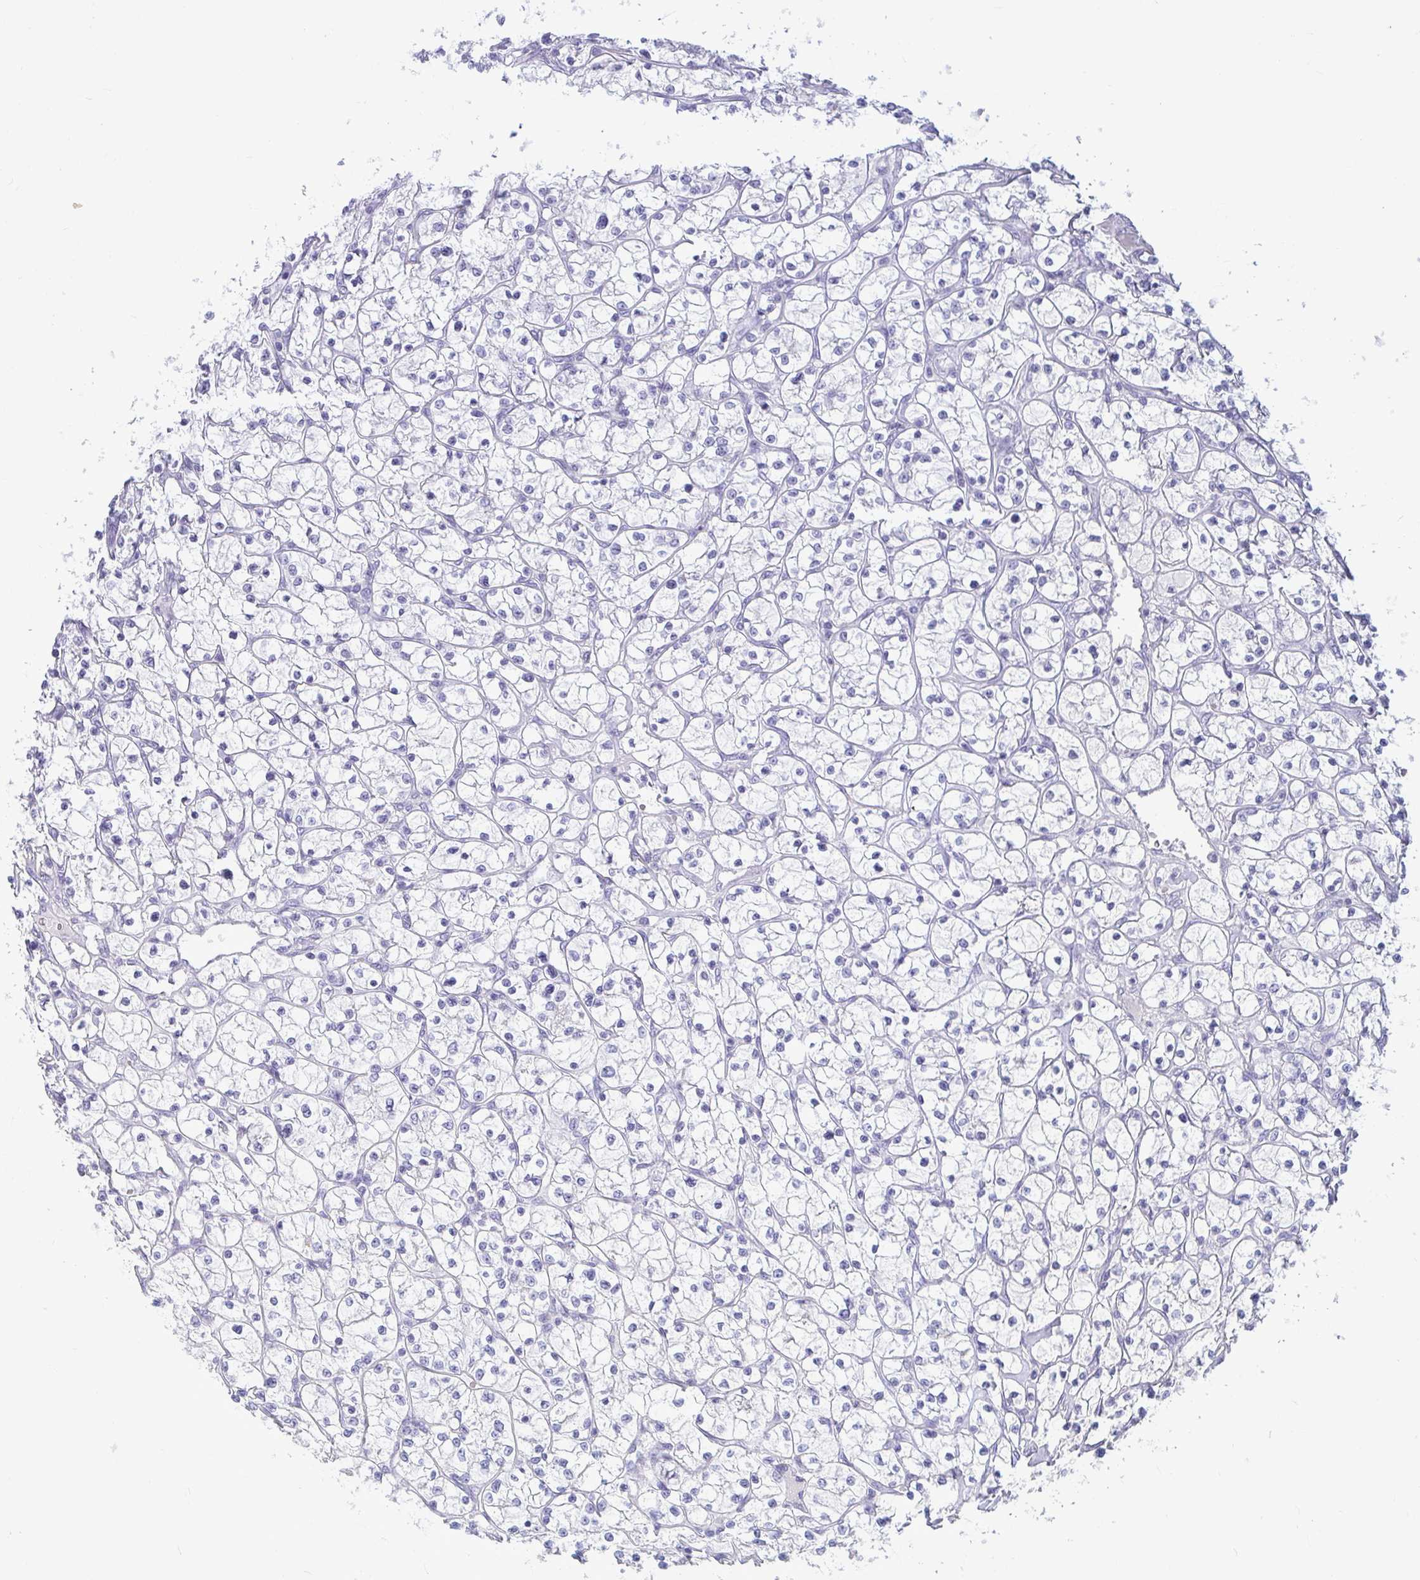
{"staining": {"intensity": "negative", "quantity": "none", "location": "none"}, "tissue": "renal cancer", "cell_type": "Tumor cells", "image_type": "cancer", "snomed": [{"axis": "morphology", "description": "Adenocarcinoma, NOS"}, {"axis": "topography", "description": "Kidney"}], "caption": "Immunohistochemistry (IHC) image of renal adenocarcinoma stained for a protein (brown), which displays no expression in tumor cells. (Stains: DAB IHC with hematoxylin counter stain, Microscopy: brightfield microscopy at high magnification).", "gene": "ANKRD60", "patient": {"sex": "female", "age": 64}}